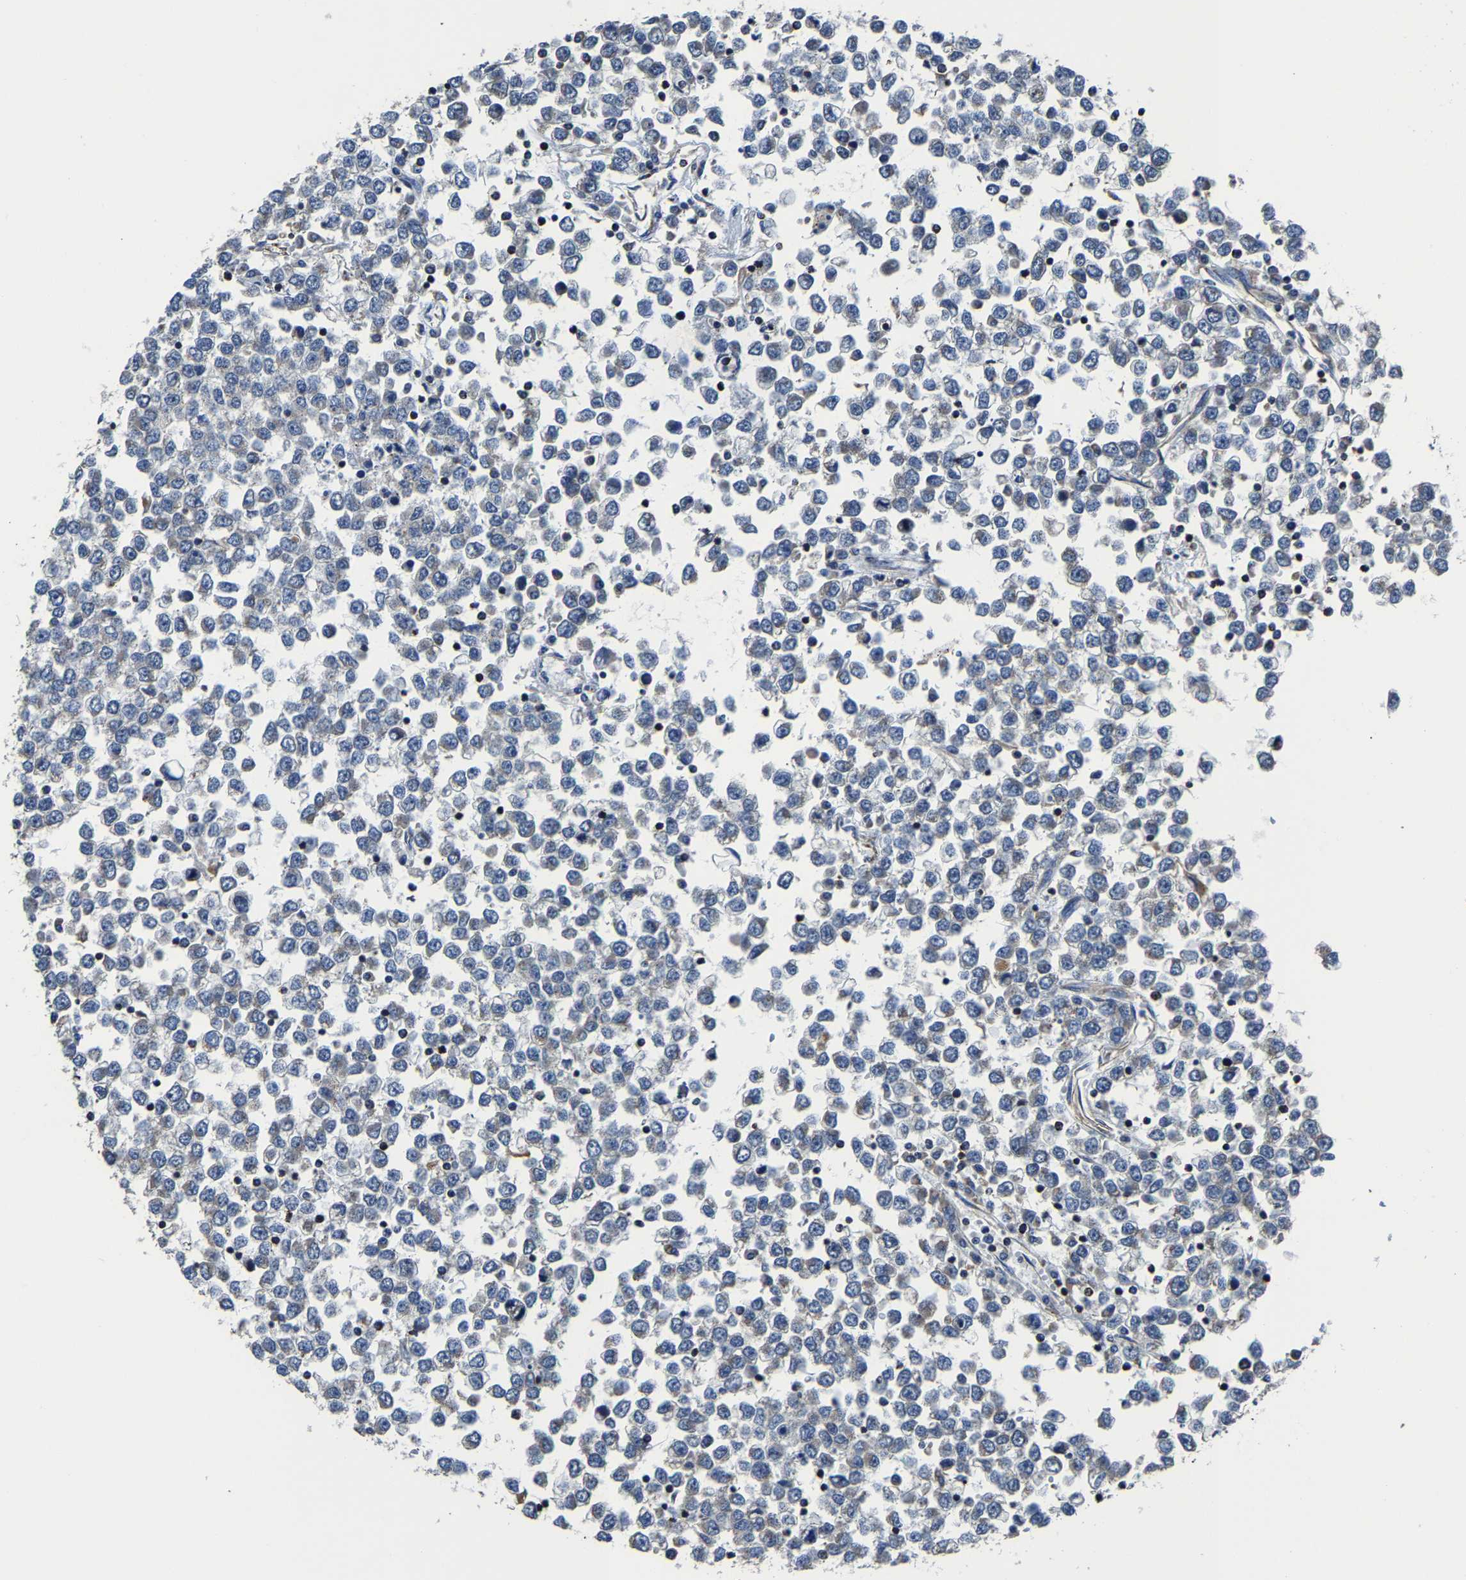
{"staining": {"intensity": "negative", "quantity": "none", "location": "none"}, "tissue": "testis cancer", "cell_type": "Tumor cells", "image_type": "cancer", "snomed": [{"axis": "morphology", "description": "Seminoma, NOS"}, {"axis": "topography", "description": "Testis"}], "caption": "A histopathology image of human testis seminoma is negative for staining in tumor cells. Nuclei are stained in blue.", "gene": "AGK", "patient": {"sex": "male", "age": 65}}